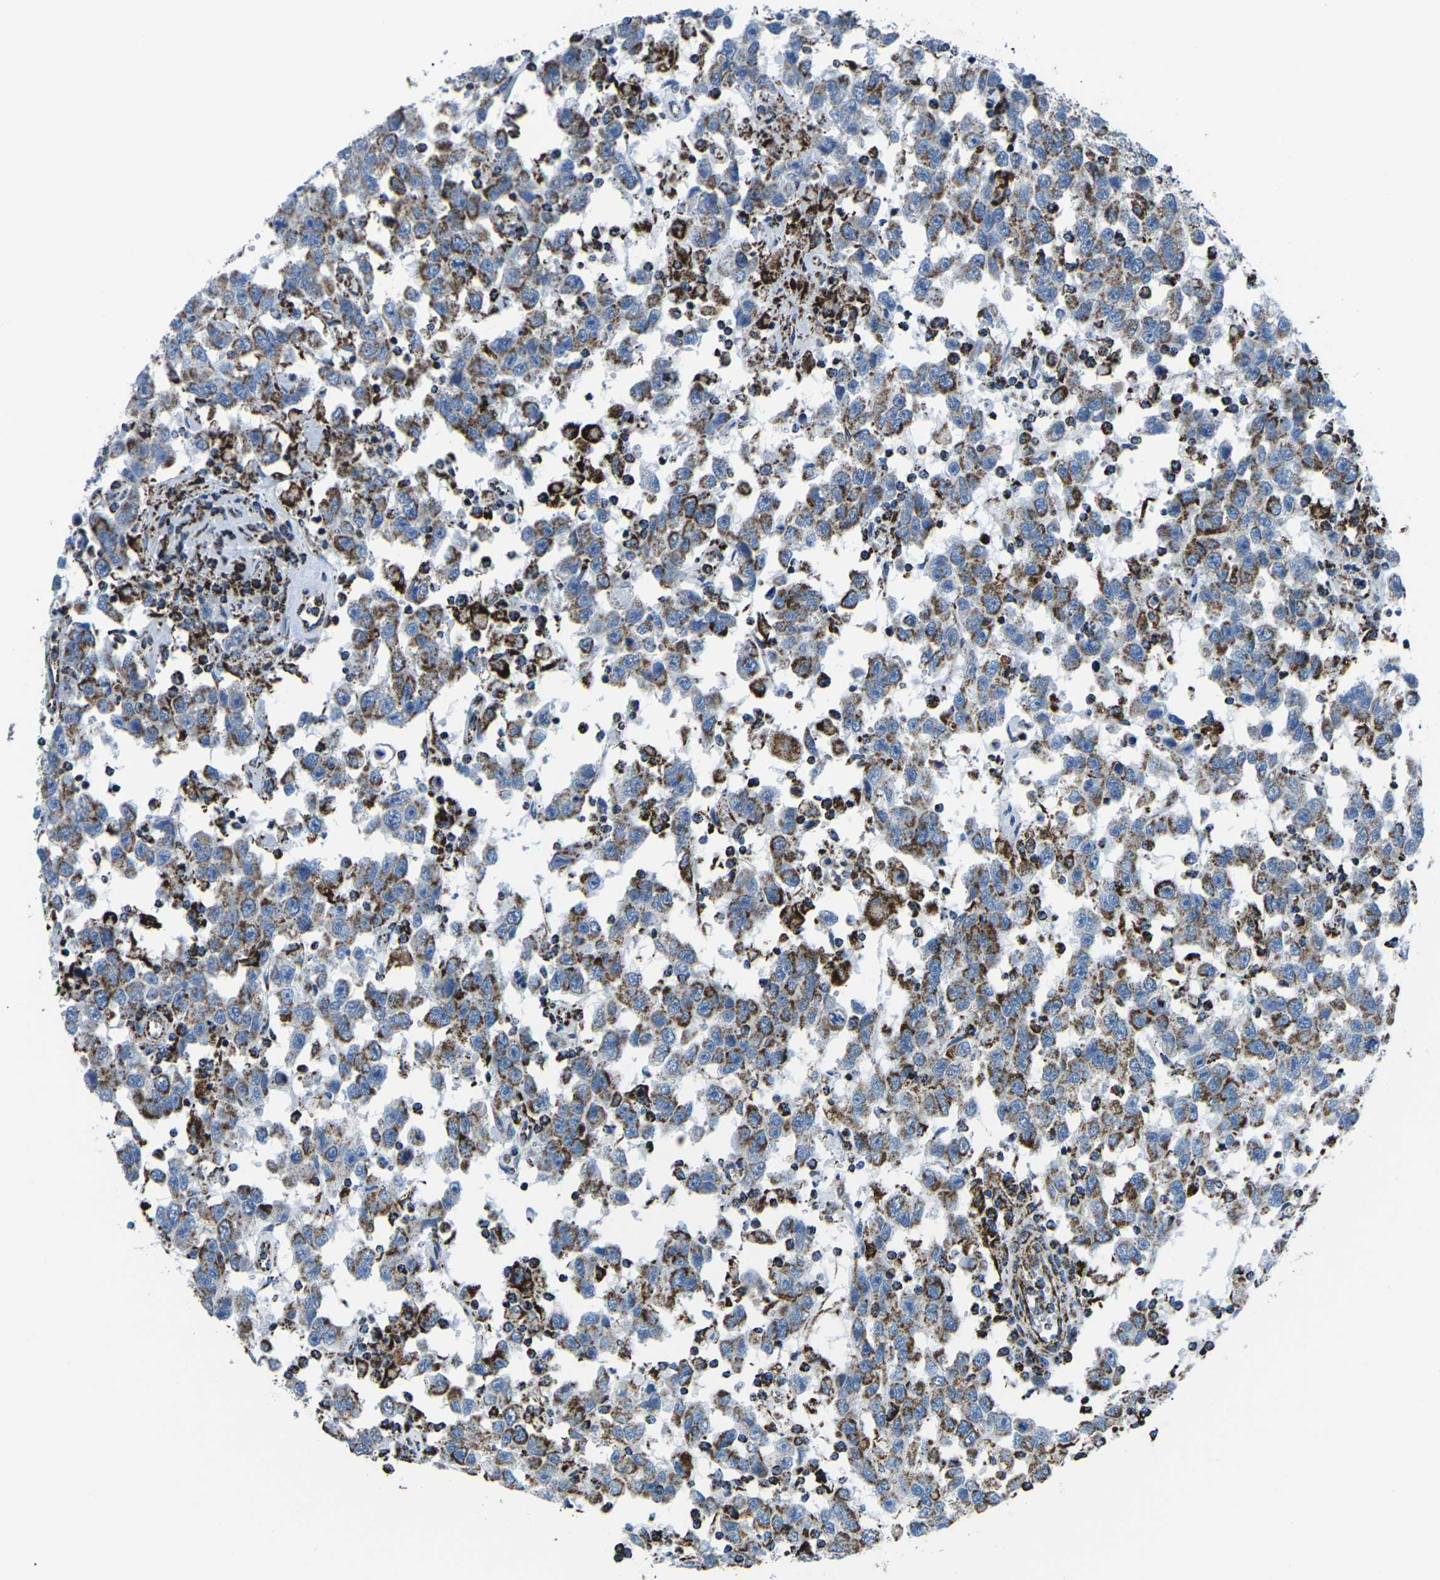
{"staining": {"intensity": "moderate", "quantity": "25%-75%", "location": "cytoplasmic/membranous"}, "tissue": "testis cancer", "cell_type": "Tumor cells", "image_type": "cancer", "snomed": [{"axis": "morphology", "description": "Seminoma, NOS"}, {"axis": "topography", "description": "Testis"}], "caption": "Tumor cells exhibit moderate cytoplasmic/membranous staining in about 25%-75% of cells in seminoma (testis).", "gene": "MT-CO2", "patient": {"sex": "male", "age": 41}}